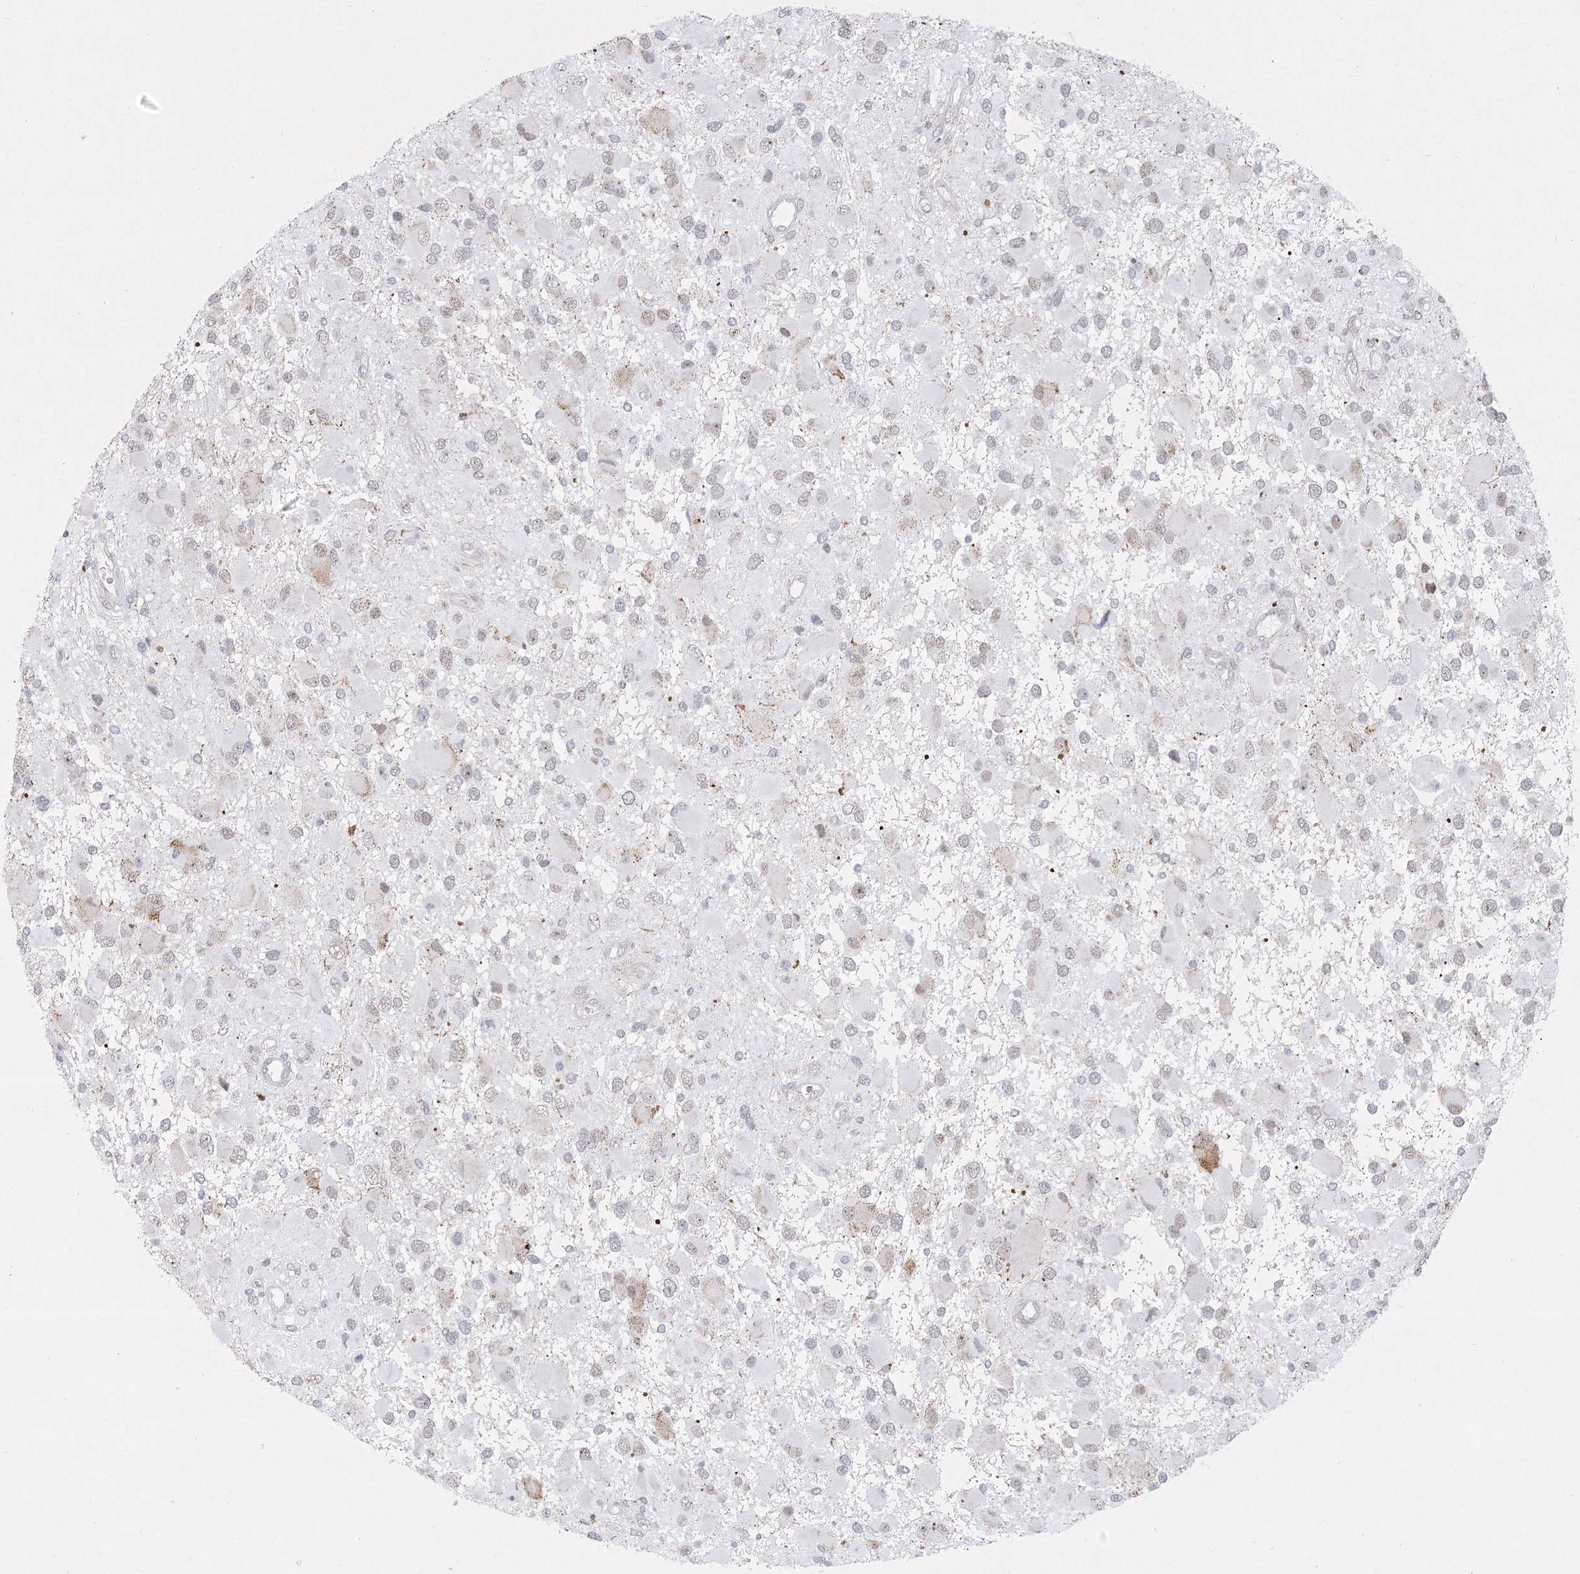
{"staining": {"intensity": "weak", "quantity": "<25%", "location": "nuclear"}, "tissue": "glioma", "cell_type": "Tumor cells", "image_type": "cancer", "snomed": [{"axis": "morphology", "description": "Glioma, malignant, High grade"}, {"axis": "topography", "description": "Brain"}], "caption": "A micrograph of human glioma is negative for staining in tumor cells.", "gene": "CIB4", "patient": {"sex": "male", "age": 53}}